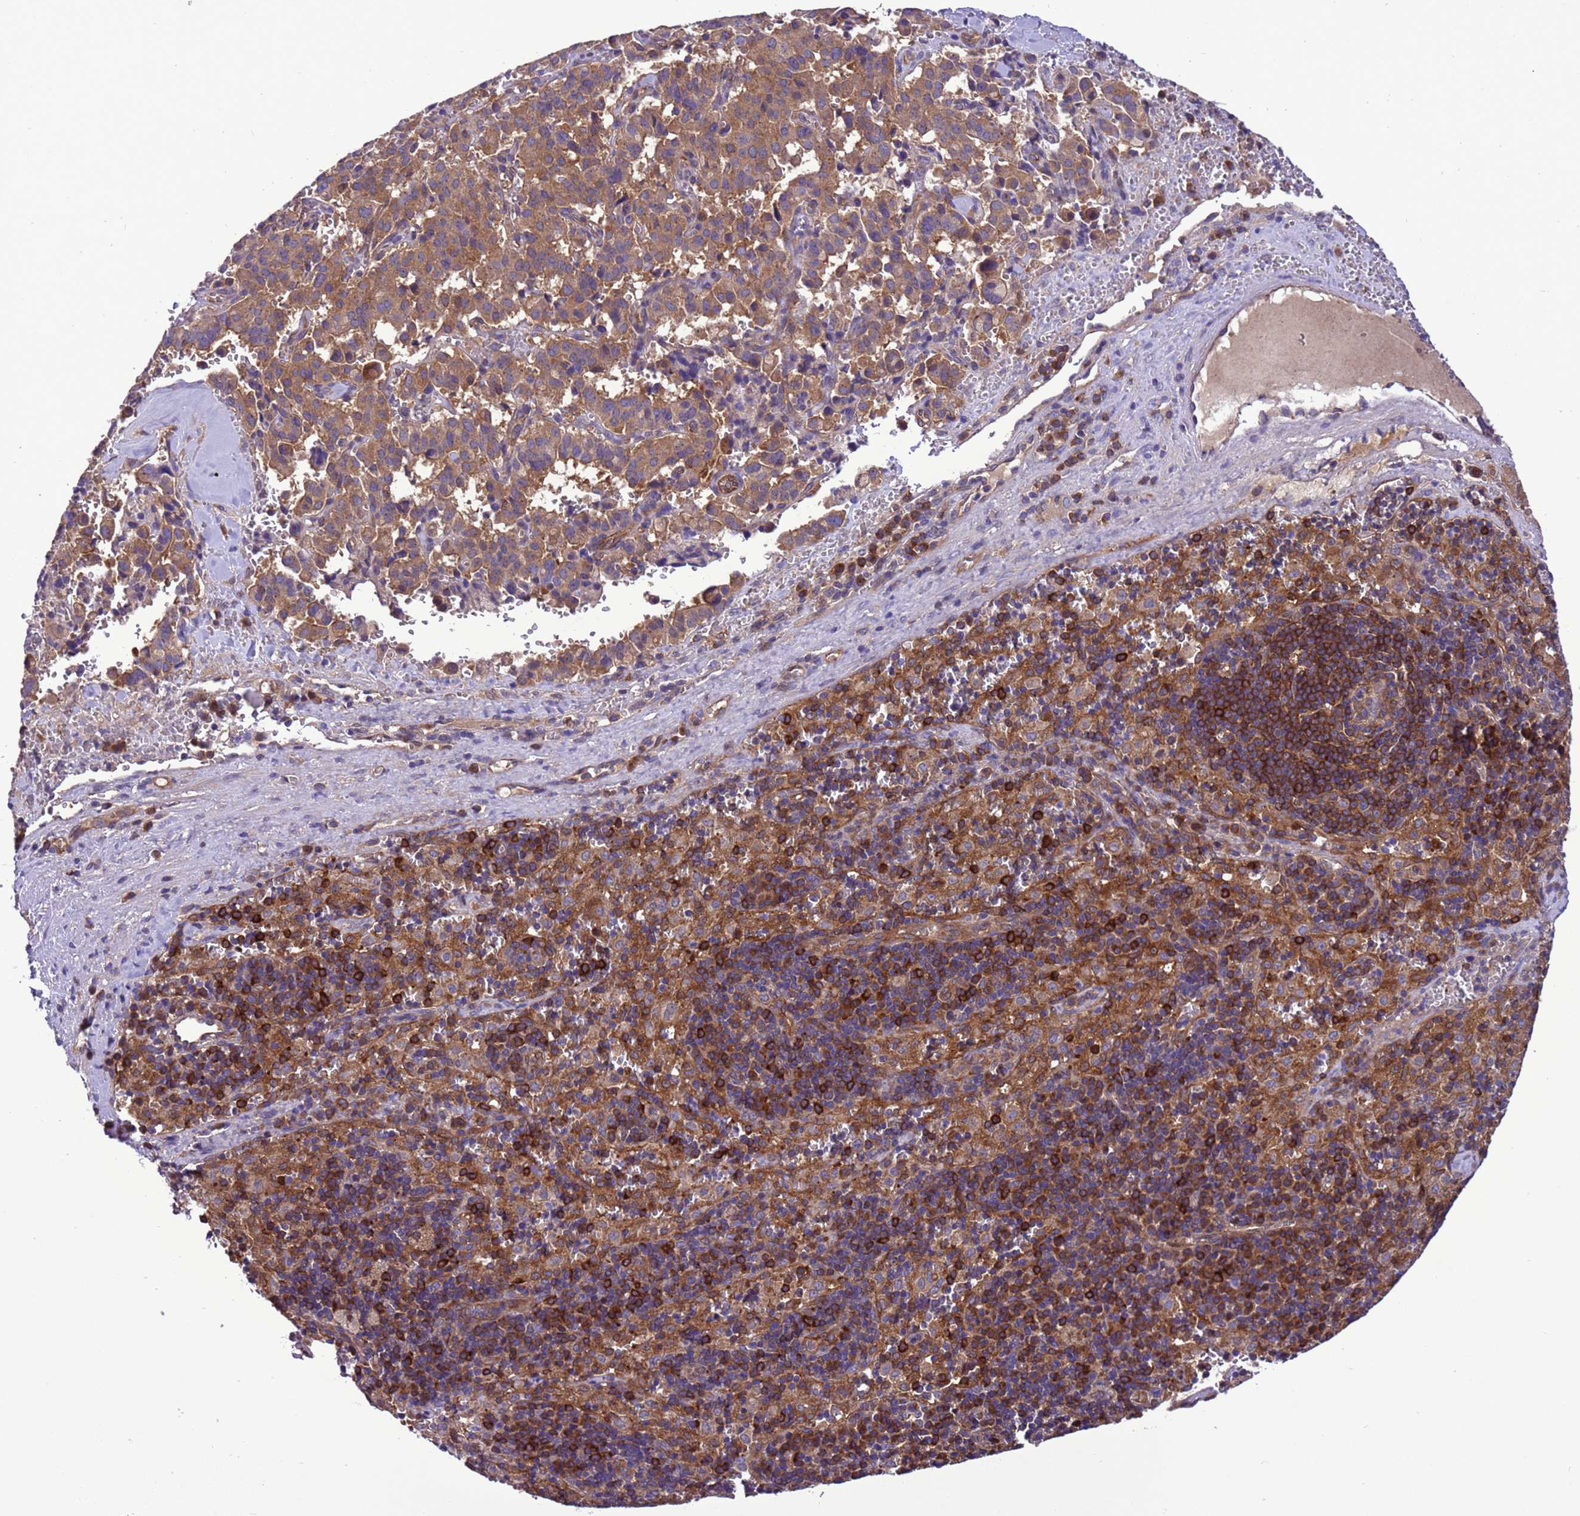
{"staining": {"intensity": "moderate", "quantity": ">75%", "location": "cytoplasmic/membranous"}, "tissue": "pancreatic cancer", "cell_type": "Tumor cells", "image_type": "cancer", "snomed": [{"axis": "morphology", "description": "Adenocarcinoma, NOS"}, {"axis": "topography", "description": "Pancreas"}], "caption": "Moderate cytoplasmic/membranous positivity is appreciated in about >75% of tumor cells in pancreatic cancer. (brown staining indicates protein expression, while blue staining denotes nuclei).", "gene": "RABEP2", "patient": {"sex": "male", "age": 65}}